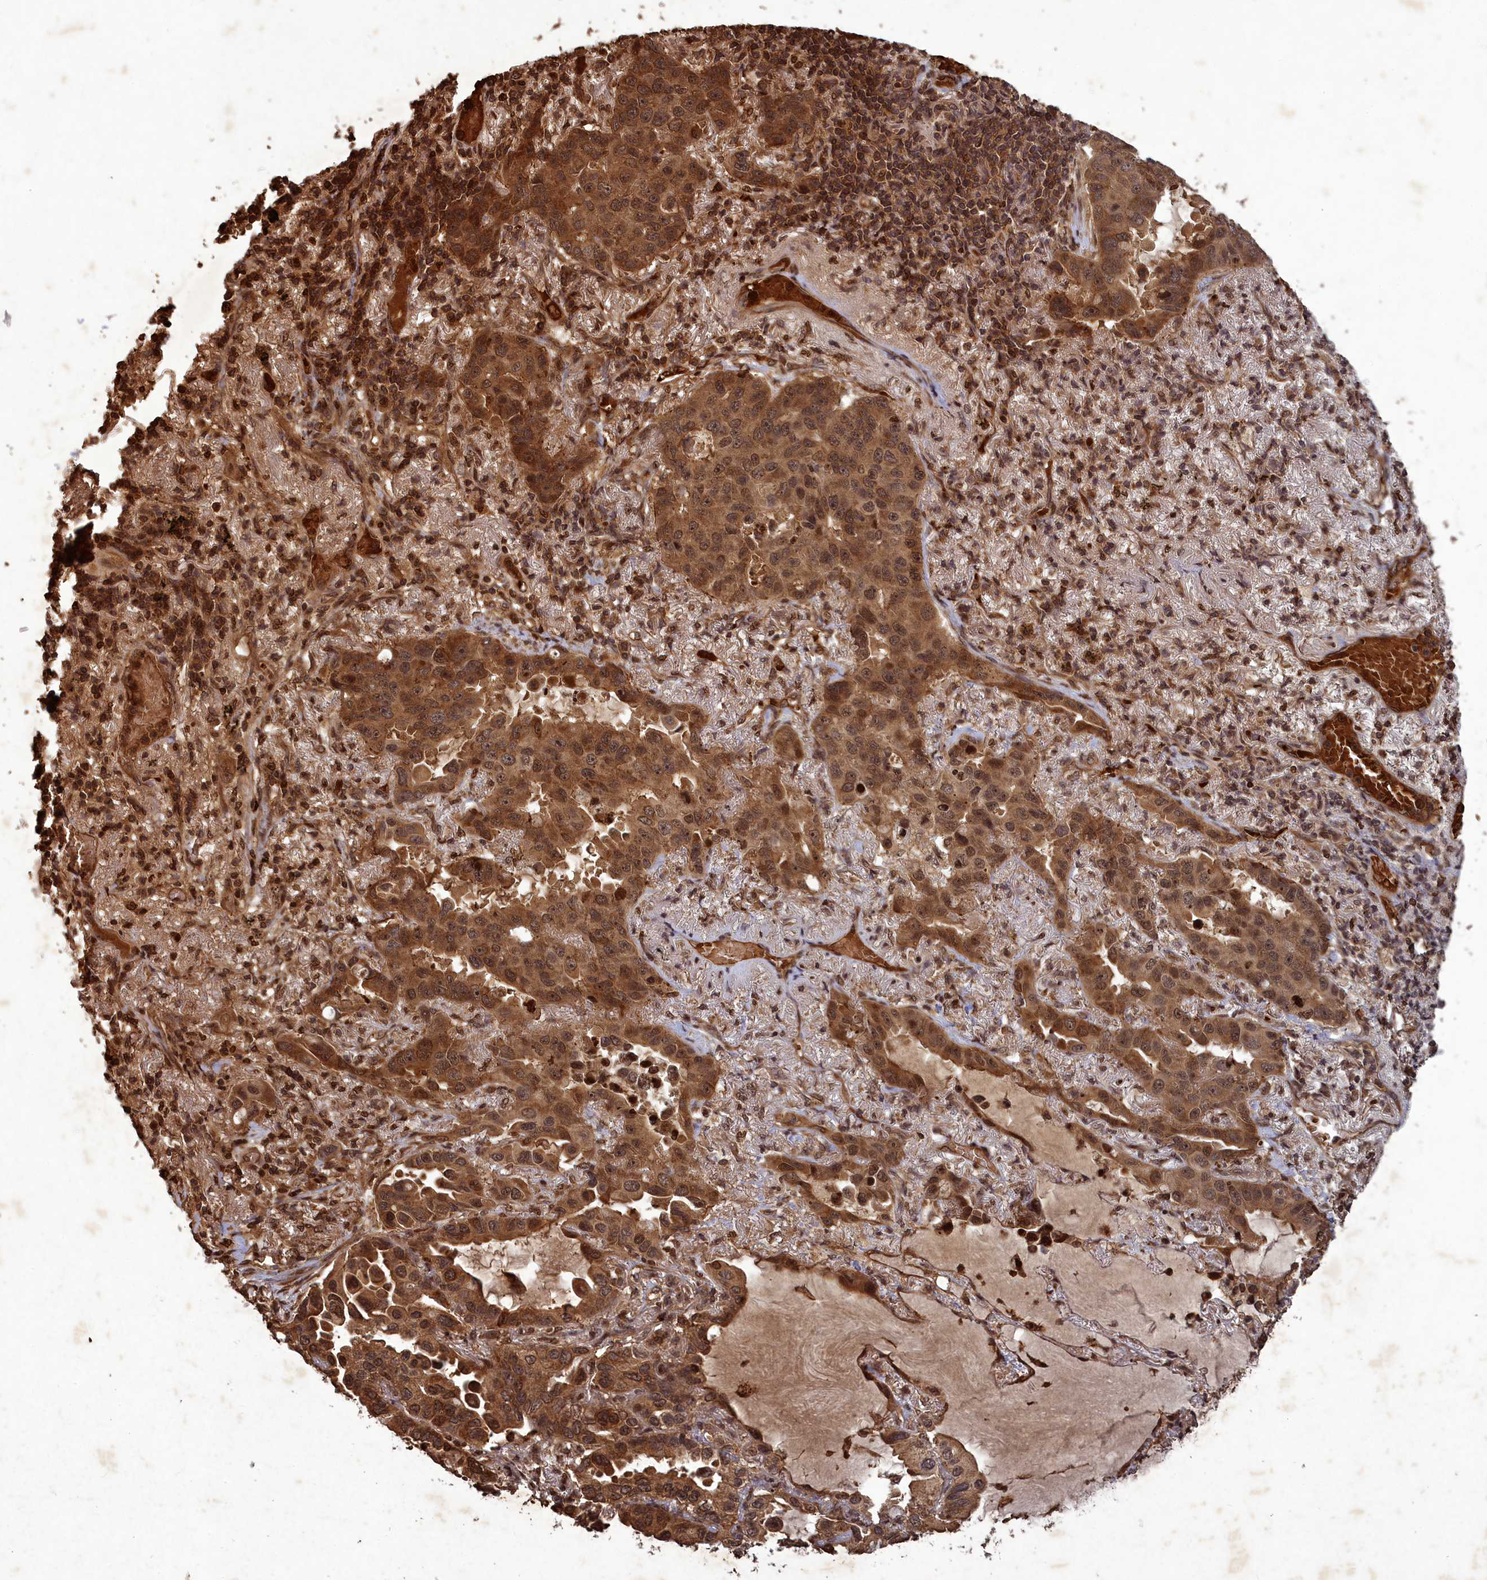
{"staining": {"intensity": "moderate", "quantity": ">75%", "location": "cytoplasmic/membranous,nuclear"}, "tissue": "lung cancer", "cell_type": "Tumor cells", "image_type": "cancer", "snomed": [{"axis": "morphology", "description": "Adenocarcinoma, NOS"}, {"axis": "topography", "description": "Lung"}], "caption": "A photomicrograph of human lung adenocarcinoma stained for a protein reveals moderate cytoplasmic/membranous and nuclear brown staining in tumor cells. (brown staining indicates protein expression, while blue staining denotes nuclei).", "gene": "SRMS", "patient": {"sex": "male", "age": 64}}